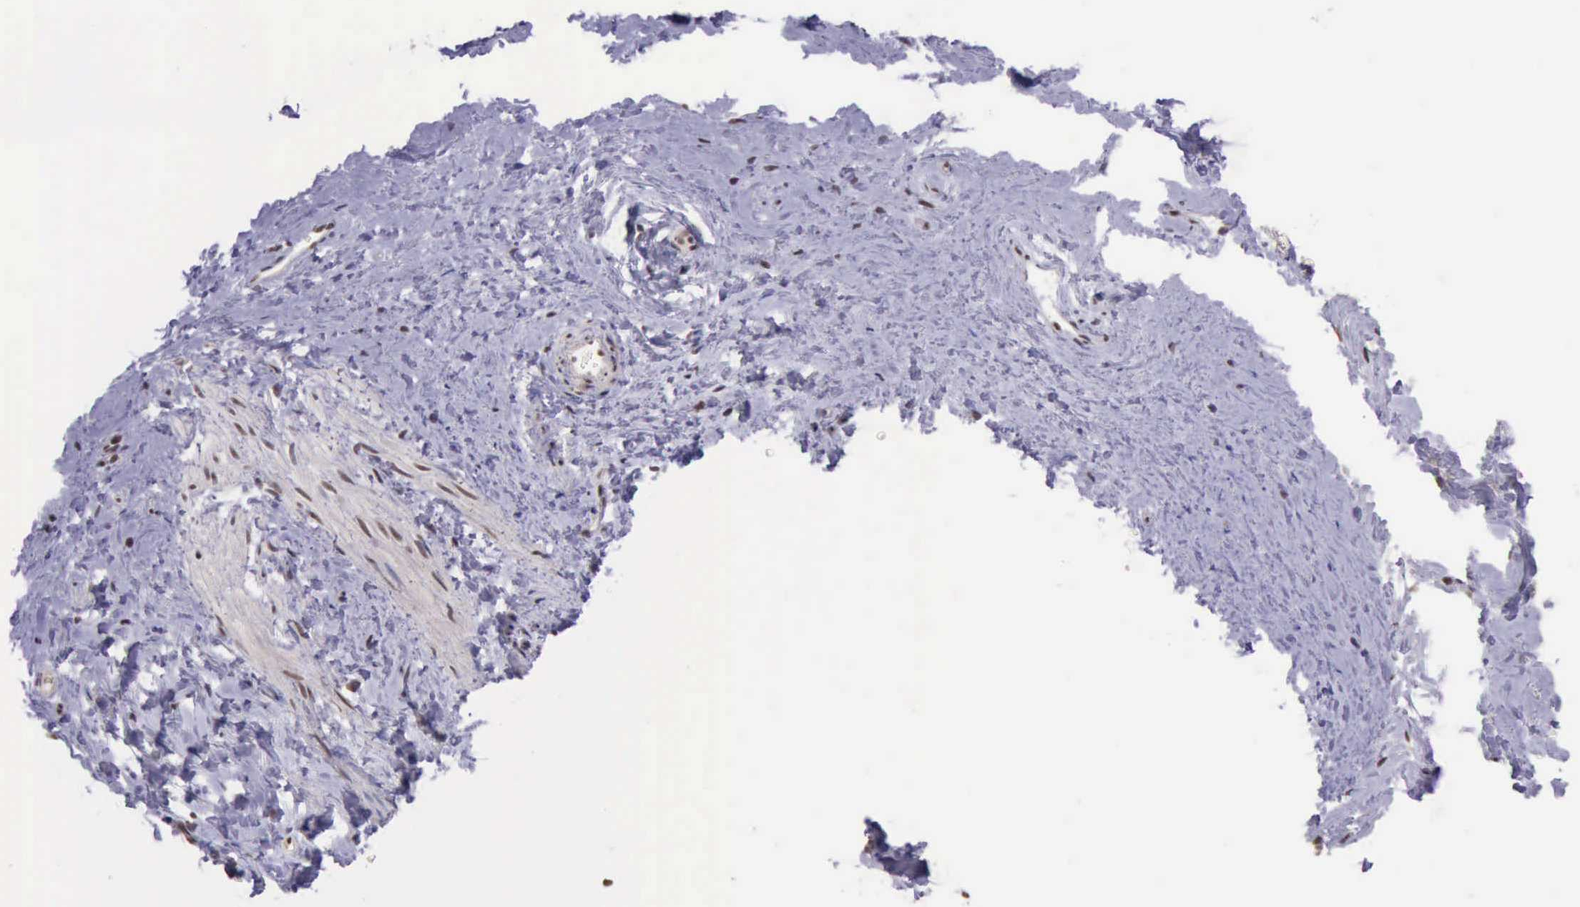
{"staining": {"intensity": "weak", "quantity": "25%-75%", "location": "nuclear"}, "tissue": "vagina", "cell_type": "Squamous epithelial cells", "image_type": "normal", "snomed": [{"axis": "morphology", "description": "Normal tissue, NOS"}, {"axis": "topography", "description": "Vagina"}], "caption": "Human vagina stained with a brown dye displays weak nuclear positive expression in about 25%-75% of squamous epithelial cells.", "gene": "PRPF39", "patient": {"sex": "female", "age": 61}}